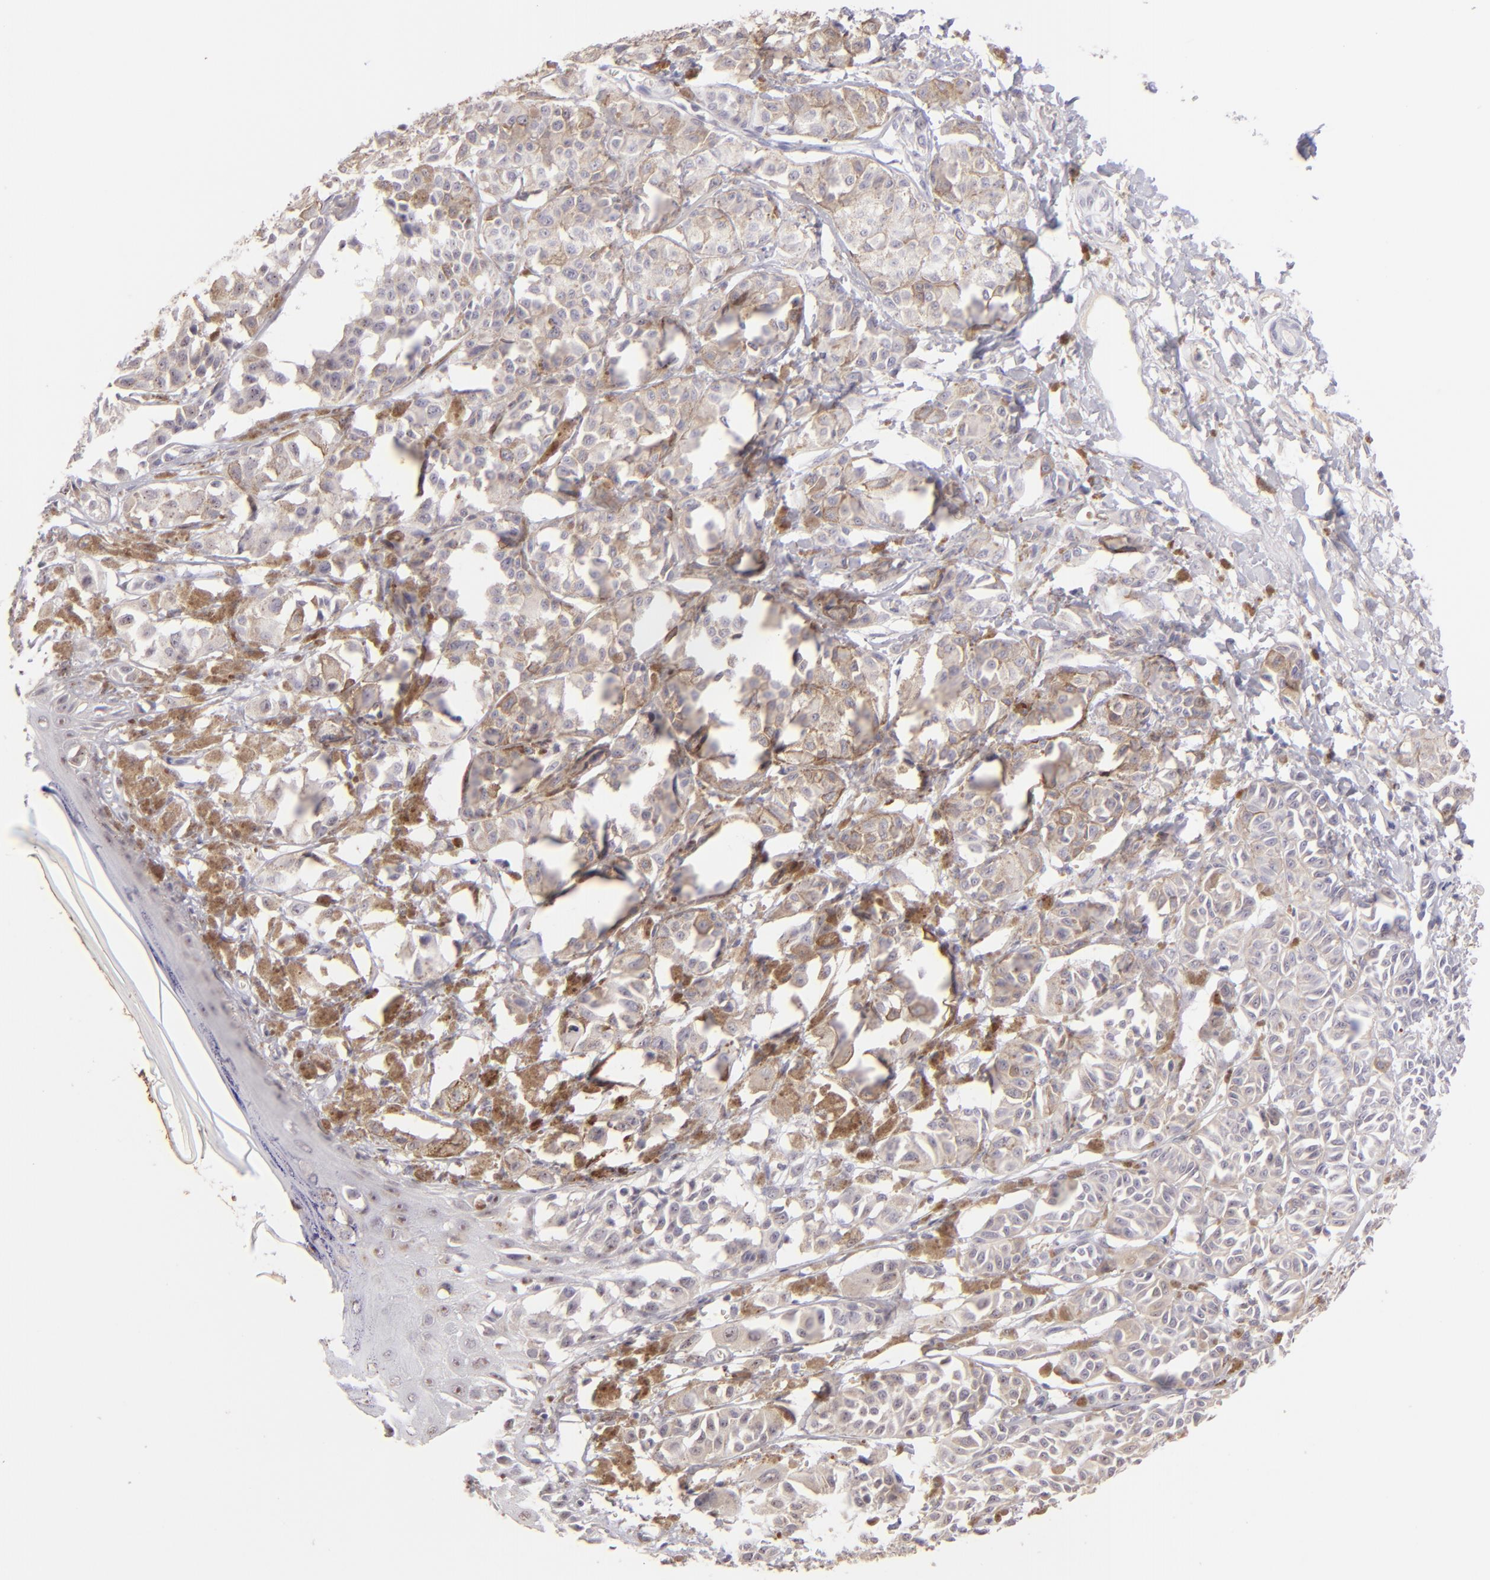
{"staining": {"intensity": "weak", "quantity": ">75%", "location": "cytoplasmic/membranous"}, "tissue": "melanoma", "cell_type": "Tumor cells", "image_type": "cancer", "snomed": [{"axis": "morphology", "description": "Malignant melanoma, NOS"}, {"axis": "topography", "description": "Skin"}], "caption": "This is a histology image of immunohistochemistry (IHC) staining of melanoma, which shows weak staining in the cytoplasmic/membranous of tumor cells.", "gene": "MAGEA1", "patient": {"sex": "male", "age": 76}}